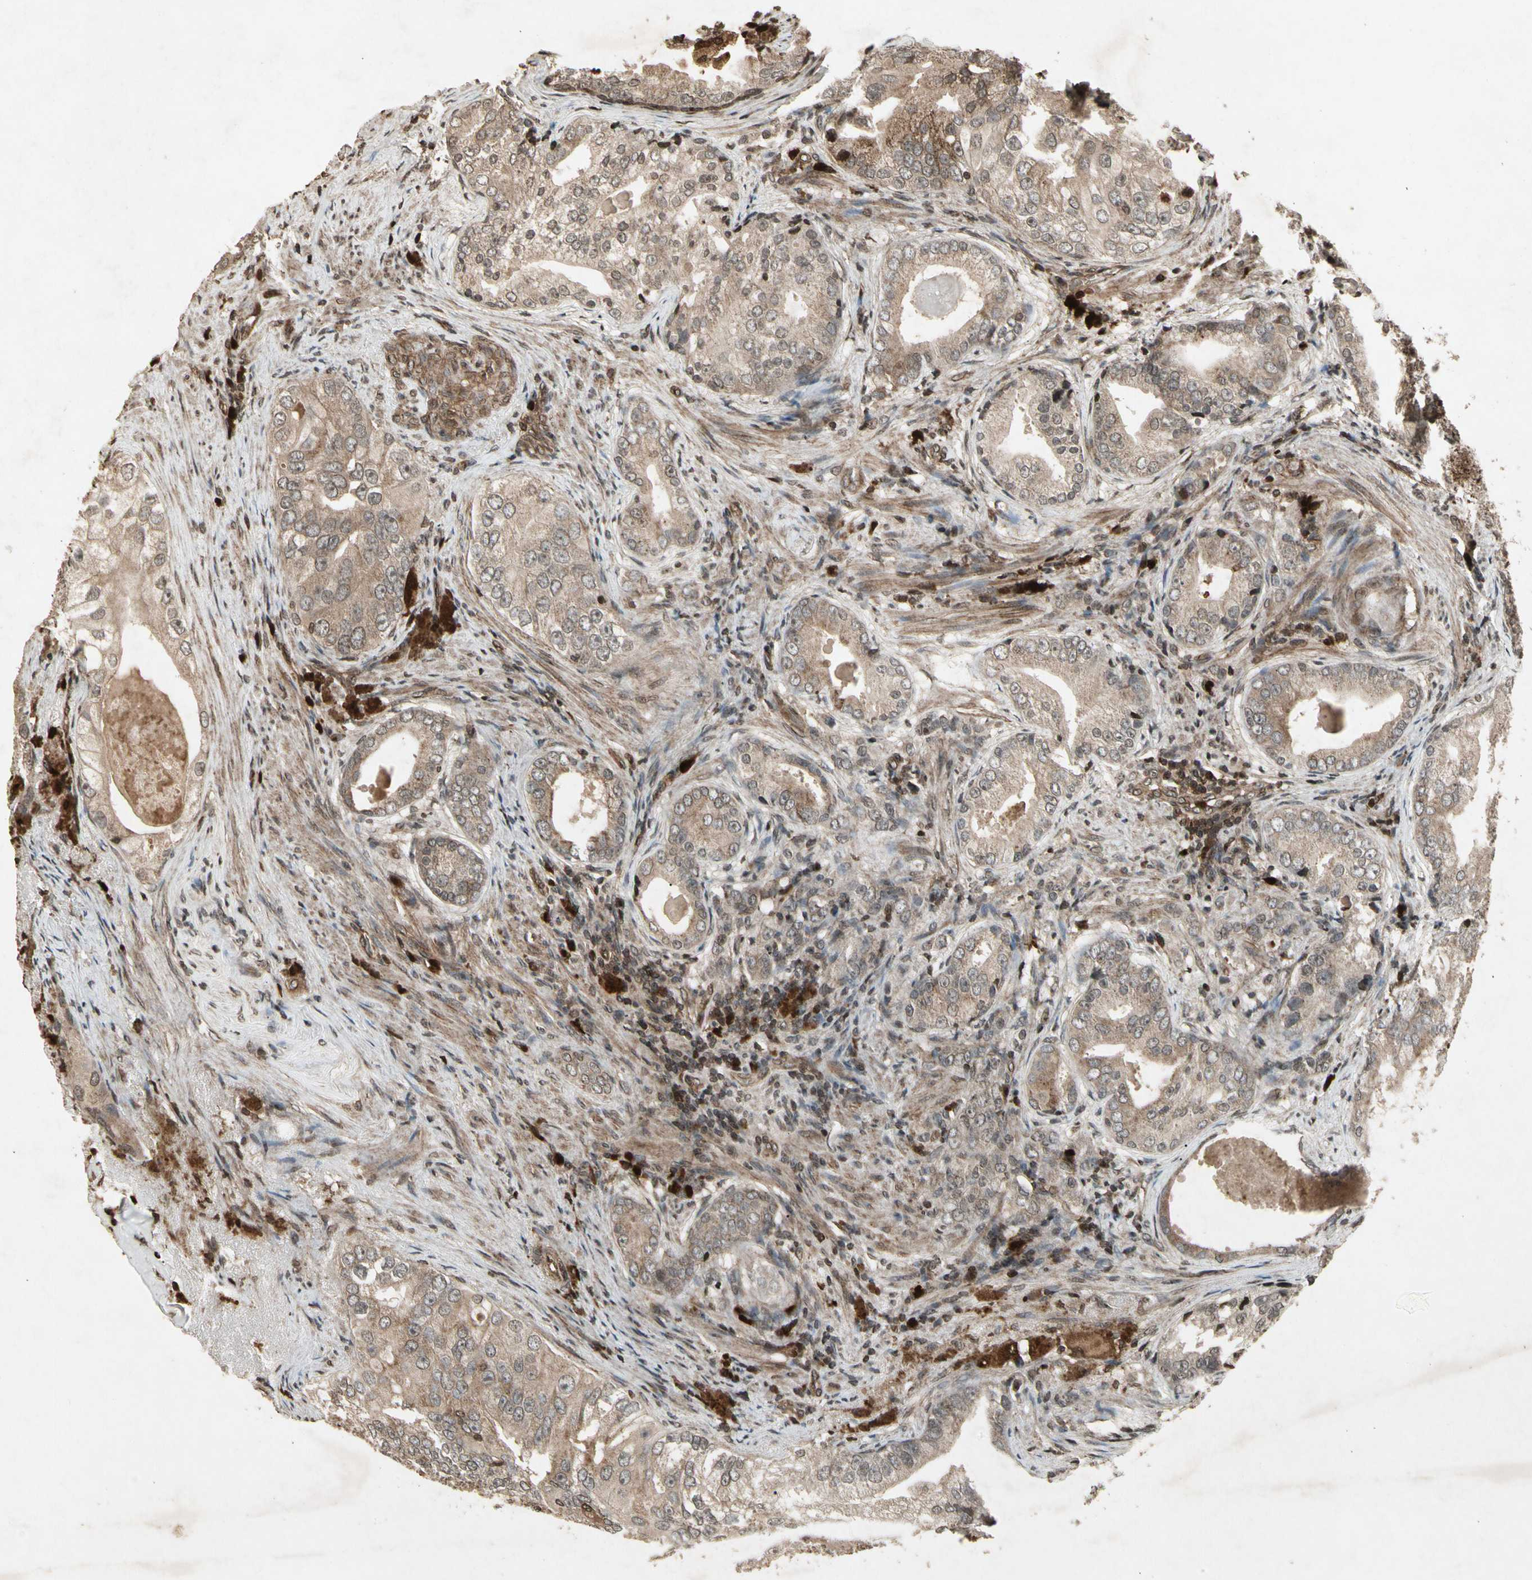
{"staining": {"intensity": "moderate", "quantity": ">75%", "location": "cytoplasmic/membranous"}, "tissue": "prostate cancer", "cell_type": "Tumor cells", "image_type": "cancer", "snomed": [{"axis": "morphology", "description": "Adenocarcinoma, High grade"}, {"axis": "topography", "description": "Prostate"}], "caption": "This micrograph exhibits immunohistochemistry staining of prostate adenocarcinoma (high-grade), with medium moderate cytoplasmic/membranous expression in about >75% of tumor cells.", "gene": "GLRX", "patient": {"sex": "male", "age": 66}}